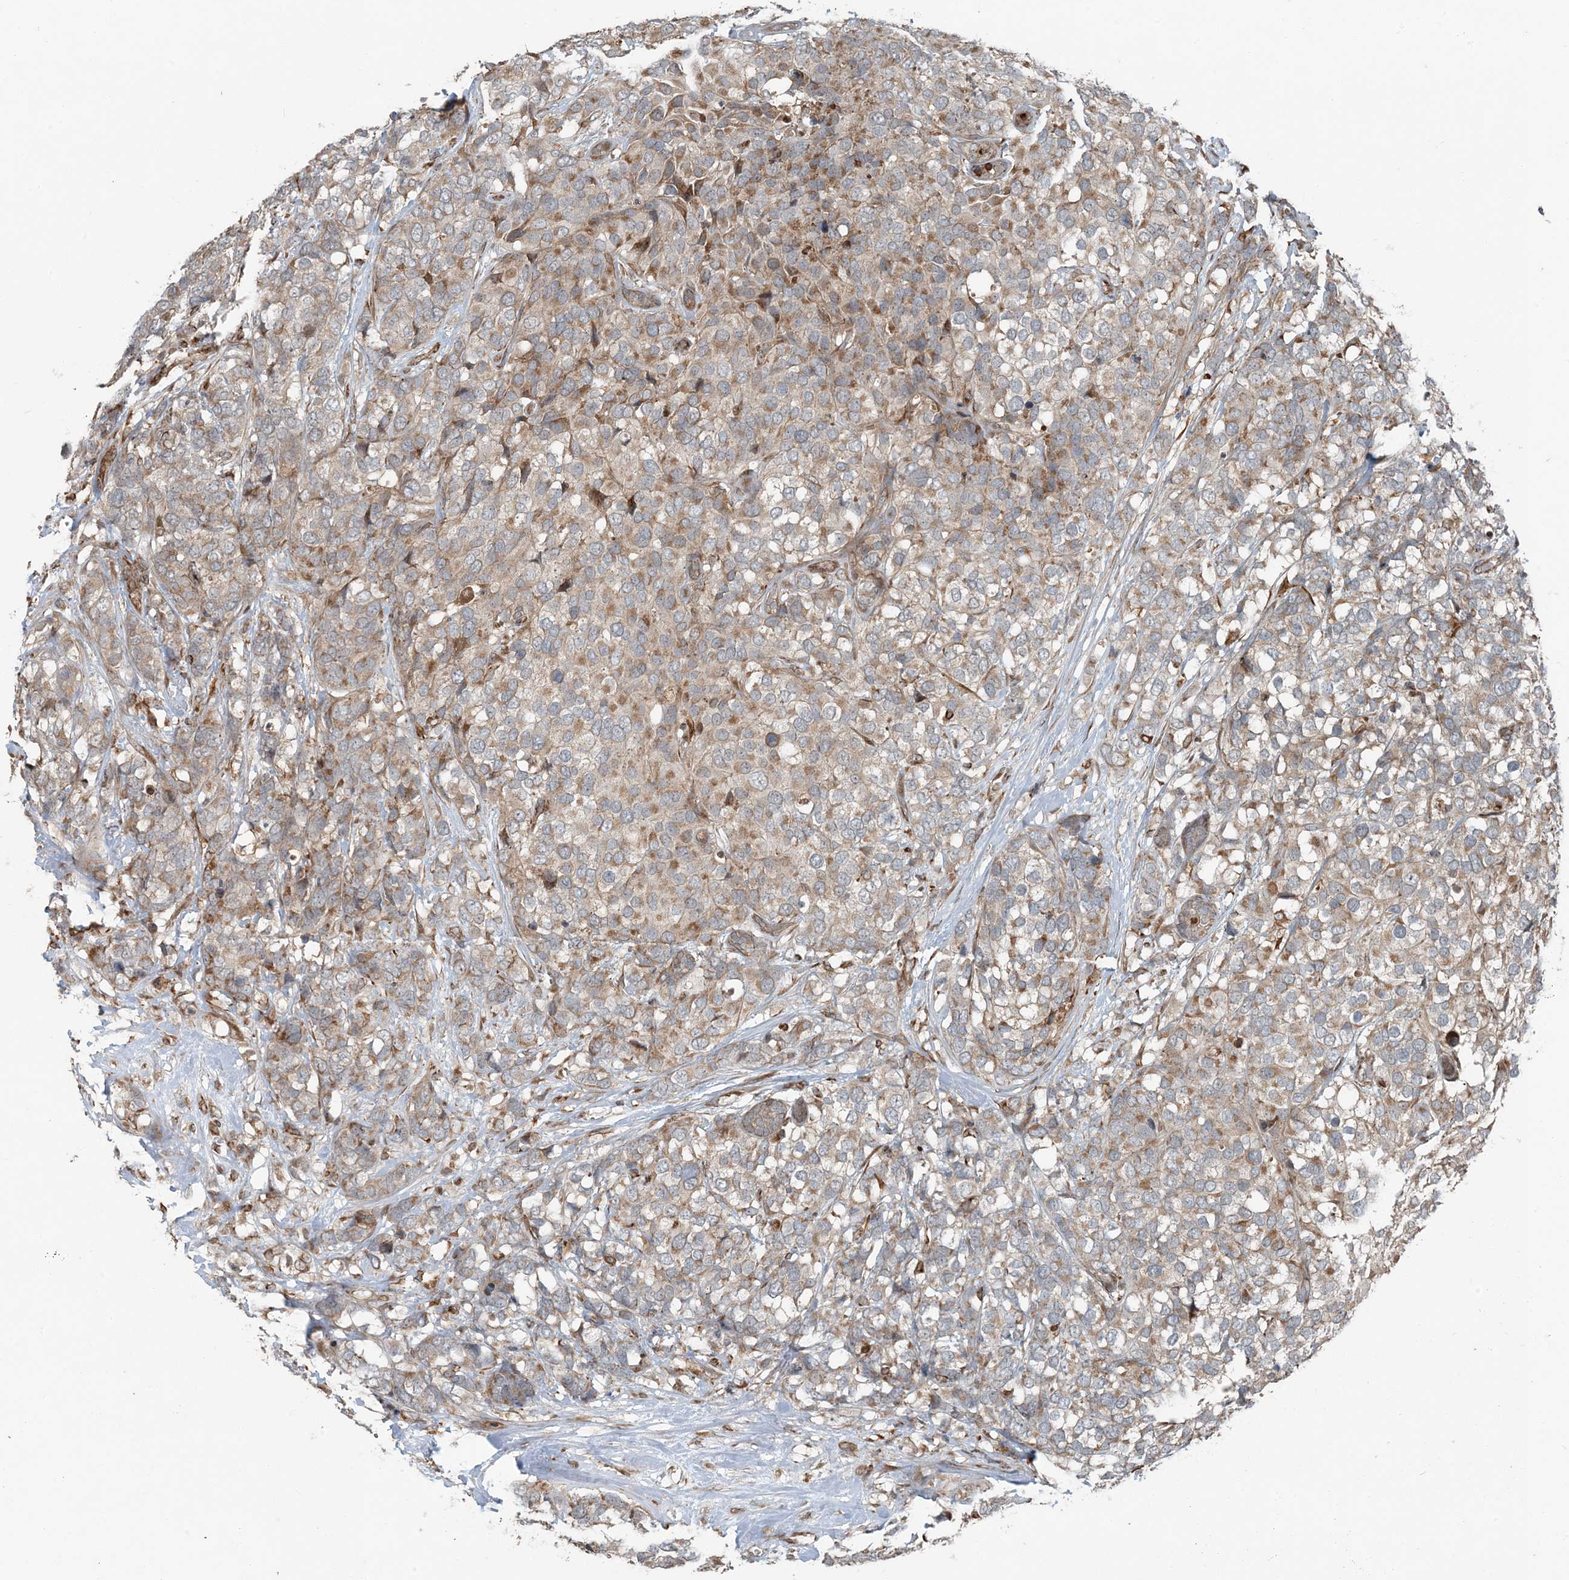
{"staining": {"intensity": "moderate", "quantity": "25%-75%", "location": "cytoplasmic/membranous"}, "tissue": "breast cancer", "cell_type": "Tumor cells", "image_type": "cancer", "snomed": [{"axis": "morphology", "description": "Lobular carcinoma"}, {"axis": "topography", "description": "Breast"}], "caption": "Moderate cytoplasmic/membranous positivity is appreciated in approximately 25%-75% of tumor cells in breast cancer.", "gene": "EDEM2", "patient": {"sex": "female", "age": 59}}